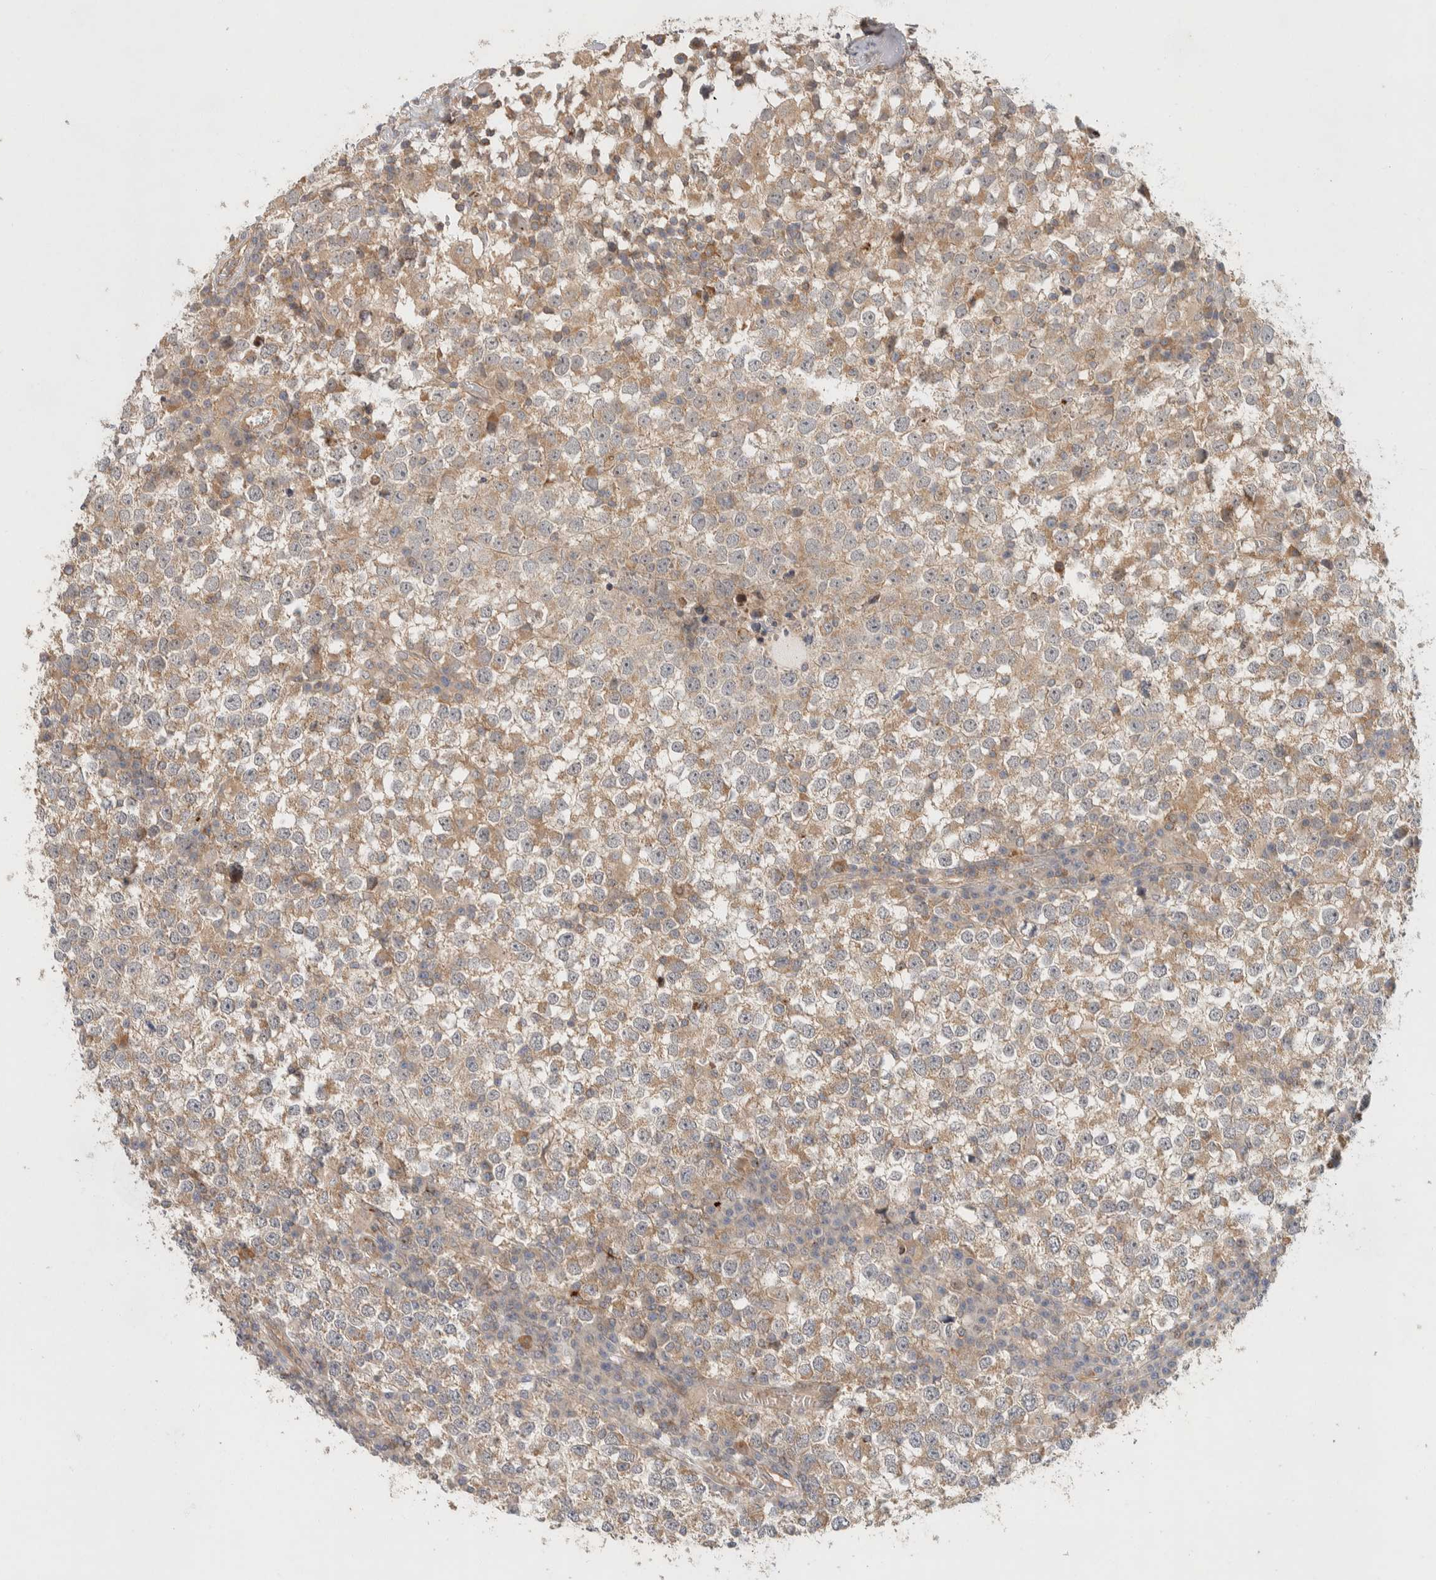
{"staining": {"intensity": "weak", "quantity": ">75%", "location": "cytoplasmic/membranous"}, "tissue": "testis cancer", "cell_type": "Tumor cells", "image_type": "cancer", "snomed": [{"axis": "morphology", "description": "Seminoma, NOS"}, {"axis": "topography", "description": "Testis"}], "caption": "This photomicrograph demonstrates testis cancer stained with immunohistochemistry to label a protein in brown. The cytoplasmic/membranous of tumor cells show weak positivity for the protein. Nuclei are counter-stained blue.", "gene": "KIF9", "patient": {"sex": "male", "age": 65}}